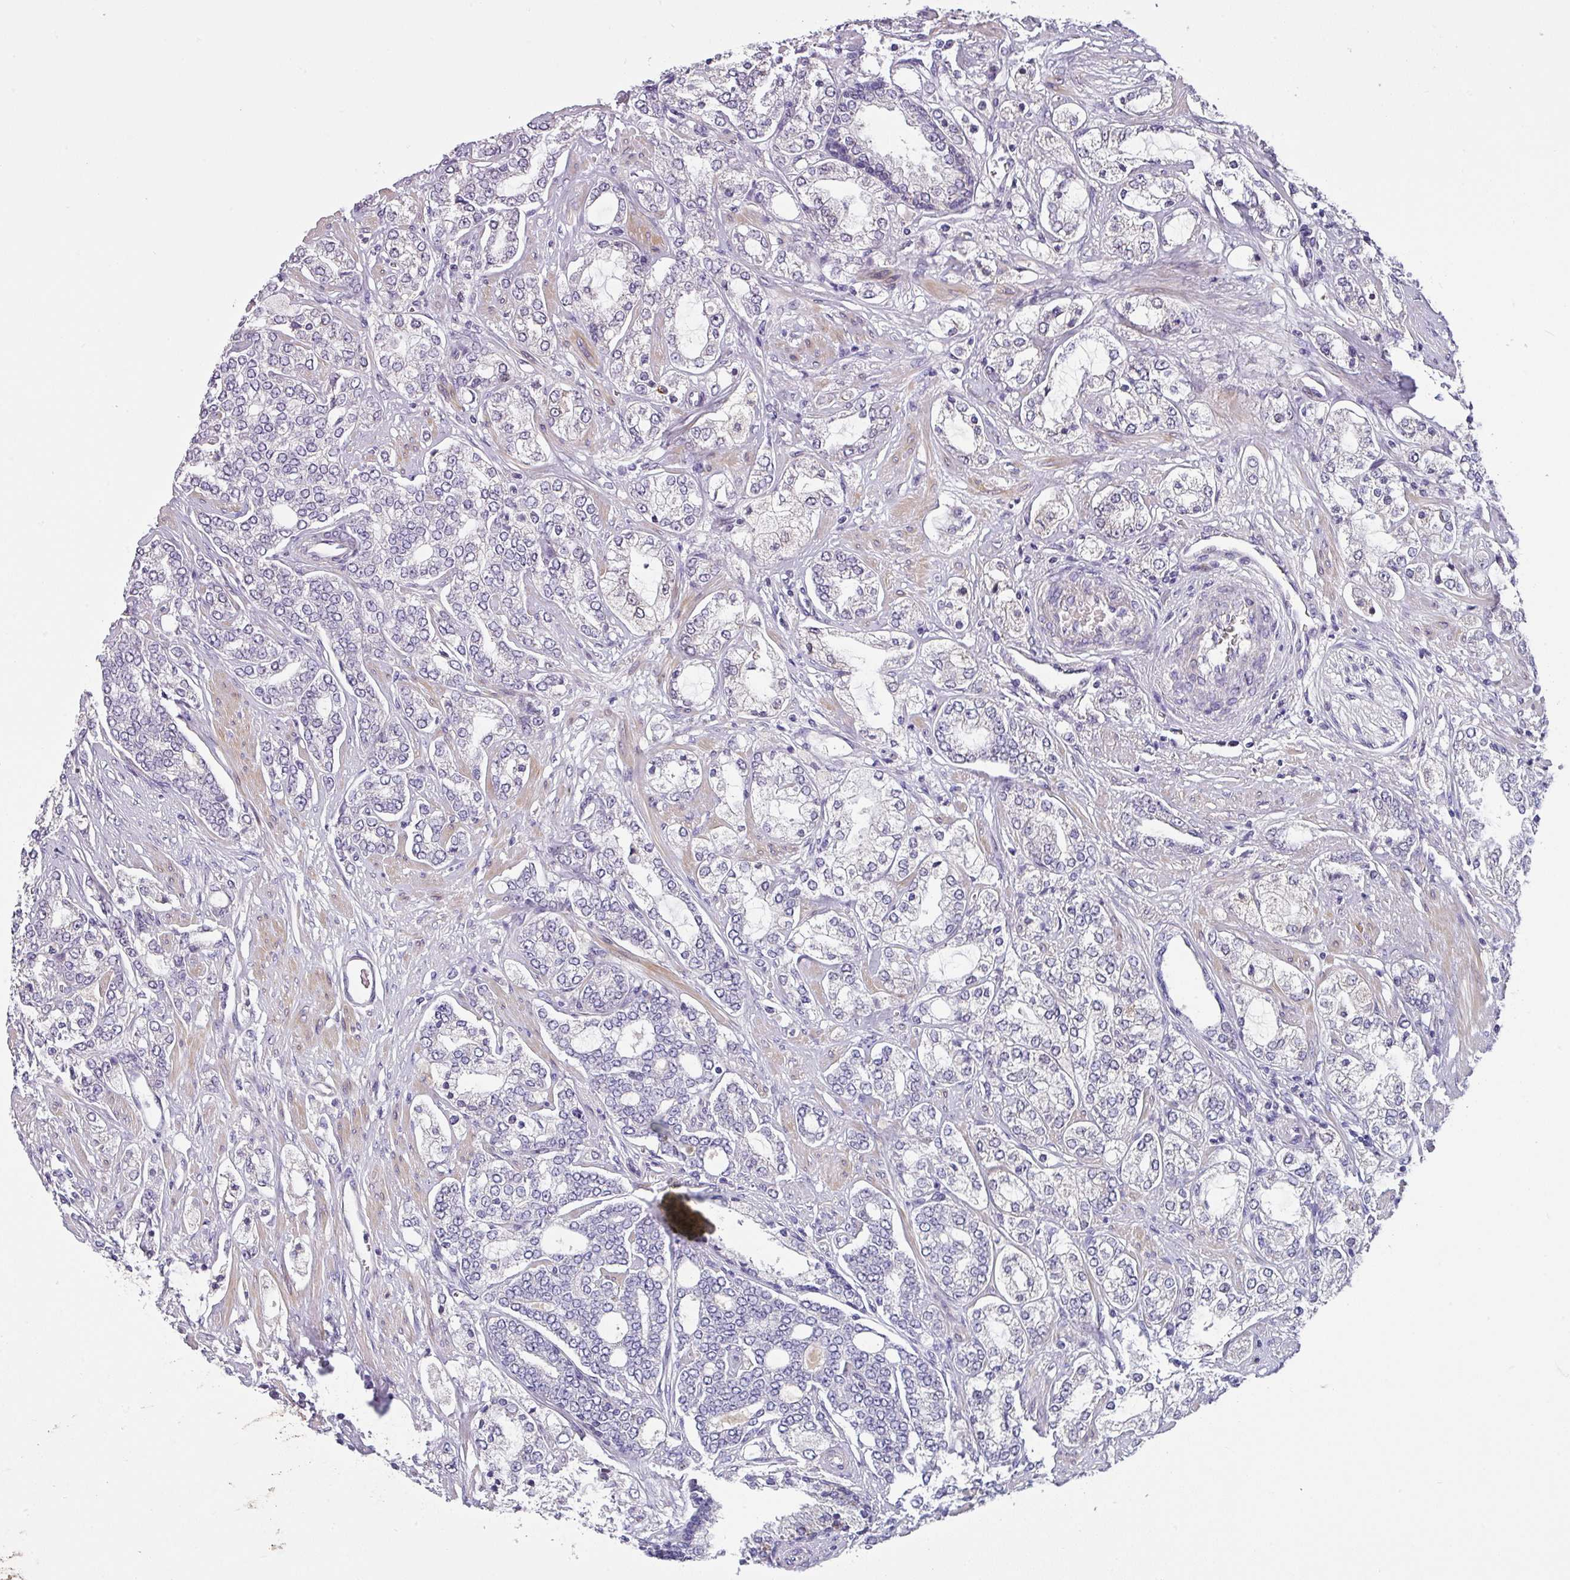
{"staining": {"intensity": "negative", "quantity": "none", "location": "none"}, "tissue": "prostate cancer", "cell_type": "Tumor cells", "image_type": "cancer", "snomed": [{"axis": "morphology", "description": "Adenocarcinoma, High grade"}, {"axis": "topography", "description": "Prostate"}], "caption": "This micrograph is of prostate high-grade adenocarcinoma stained with IHC to label a protein in brown with the nuclei are counter-stained blue. There is no staining in tumor cells. (DAB immunohistochemistry with hematoxylin counter stain).", "gene": "KLHL3", "patient": {"sex": "male", "age": 64}}